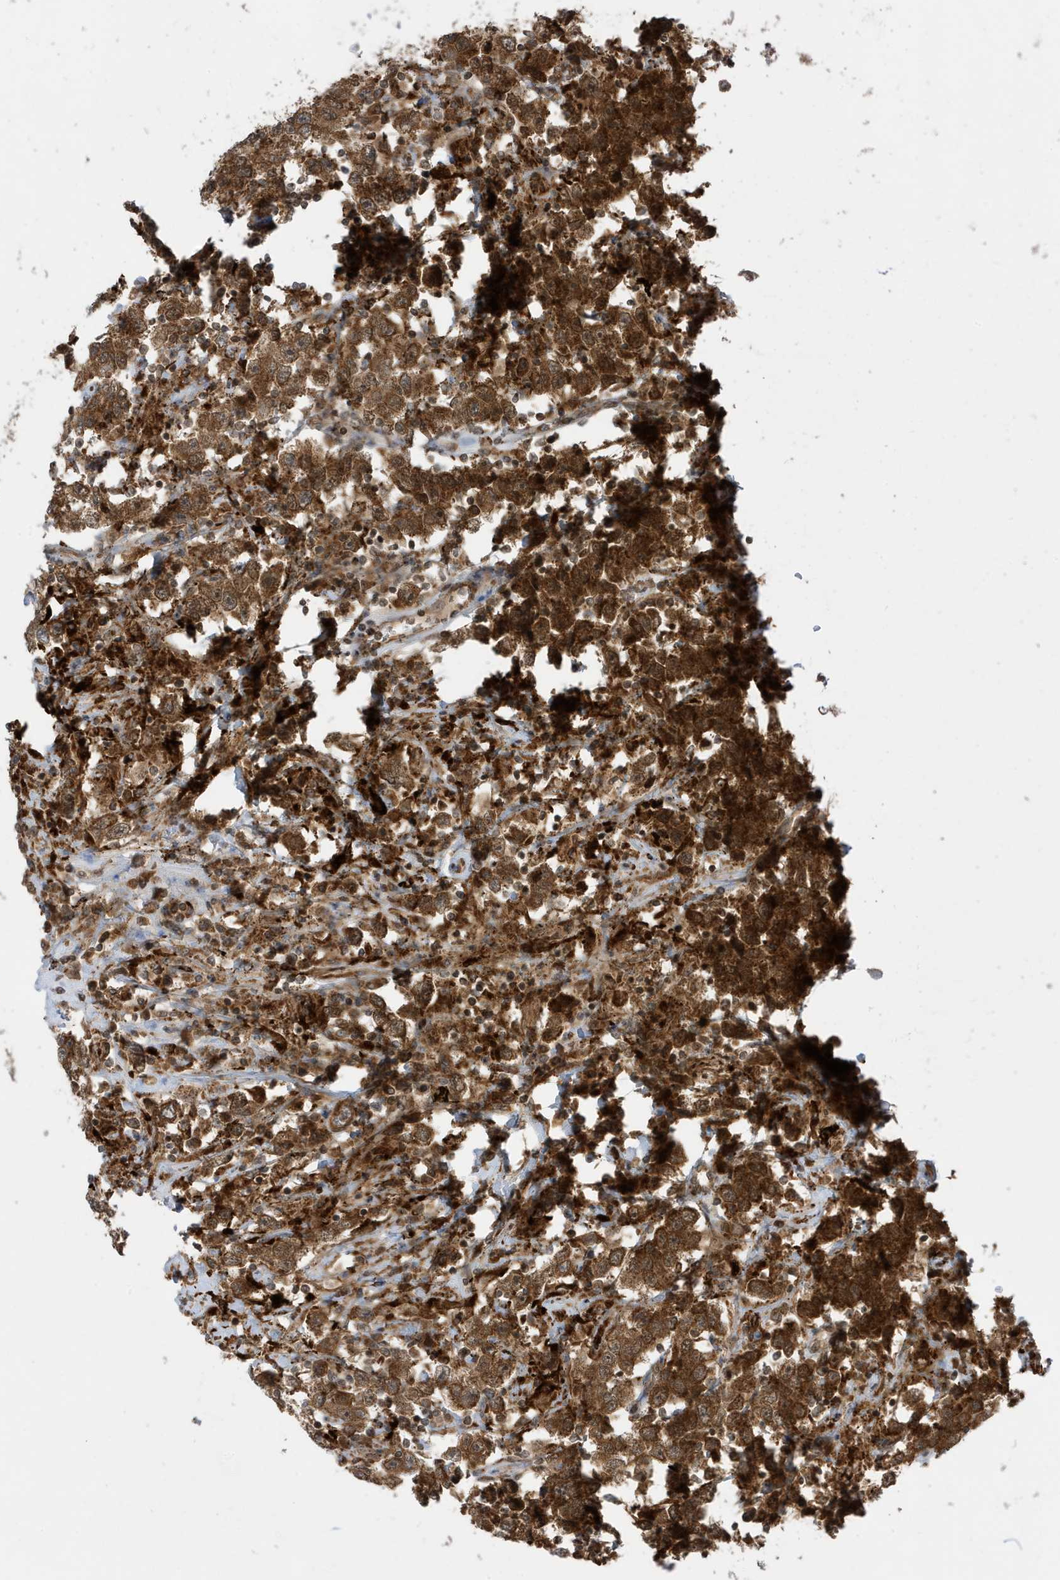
{"staining": {"intensity": "strong", "quantity": ">75%", "location": "cytoplasmic/membranous"}, "tissue": "testis cancer", "cell_type": "Tumor cells", "image_type": "cancer", "snomed": [{"axis": "morphology", "description": "Seminoma, NOS"}, {"axis": "topography", "description": "Testis"}], "caption": "Seminoma (testis) stained with a protein marker demonstrates strong staining in tumor cells.", "gene": "DHX36", "patient": {"sex": "male", "age": 41}}